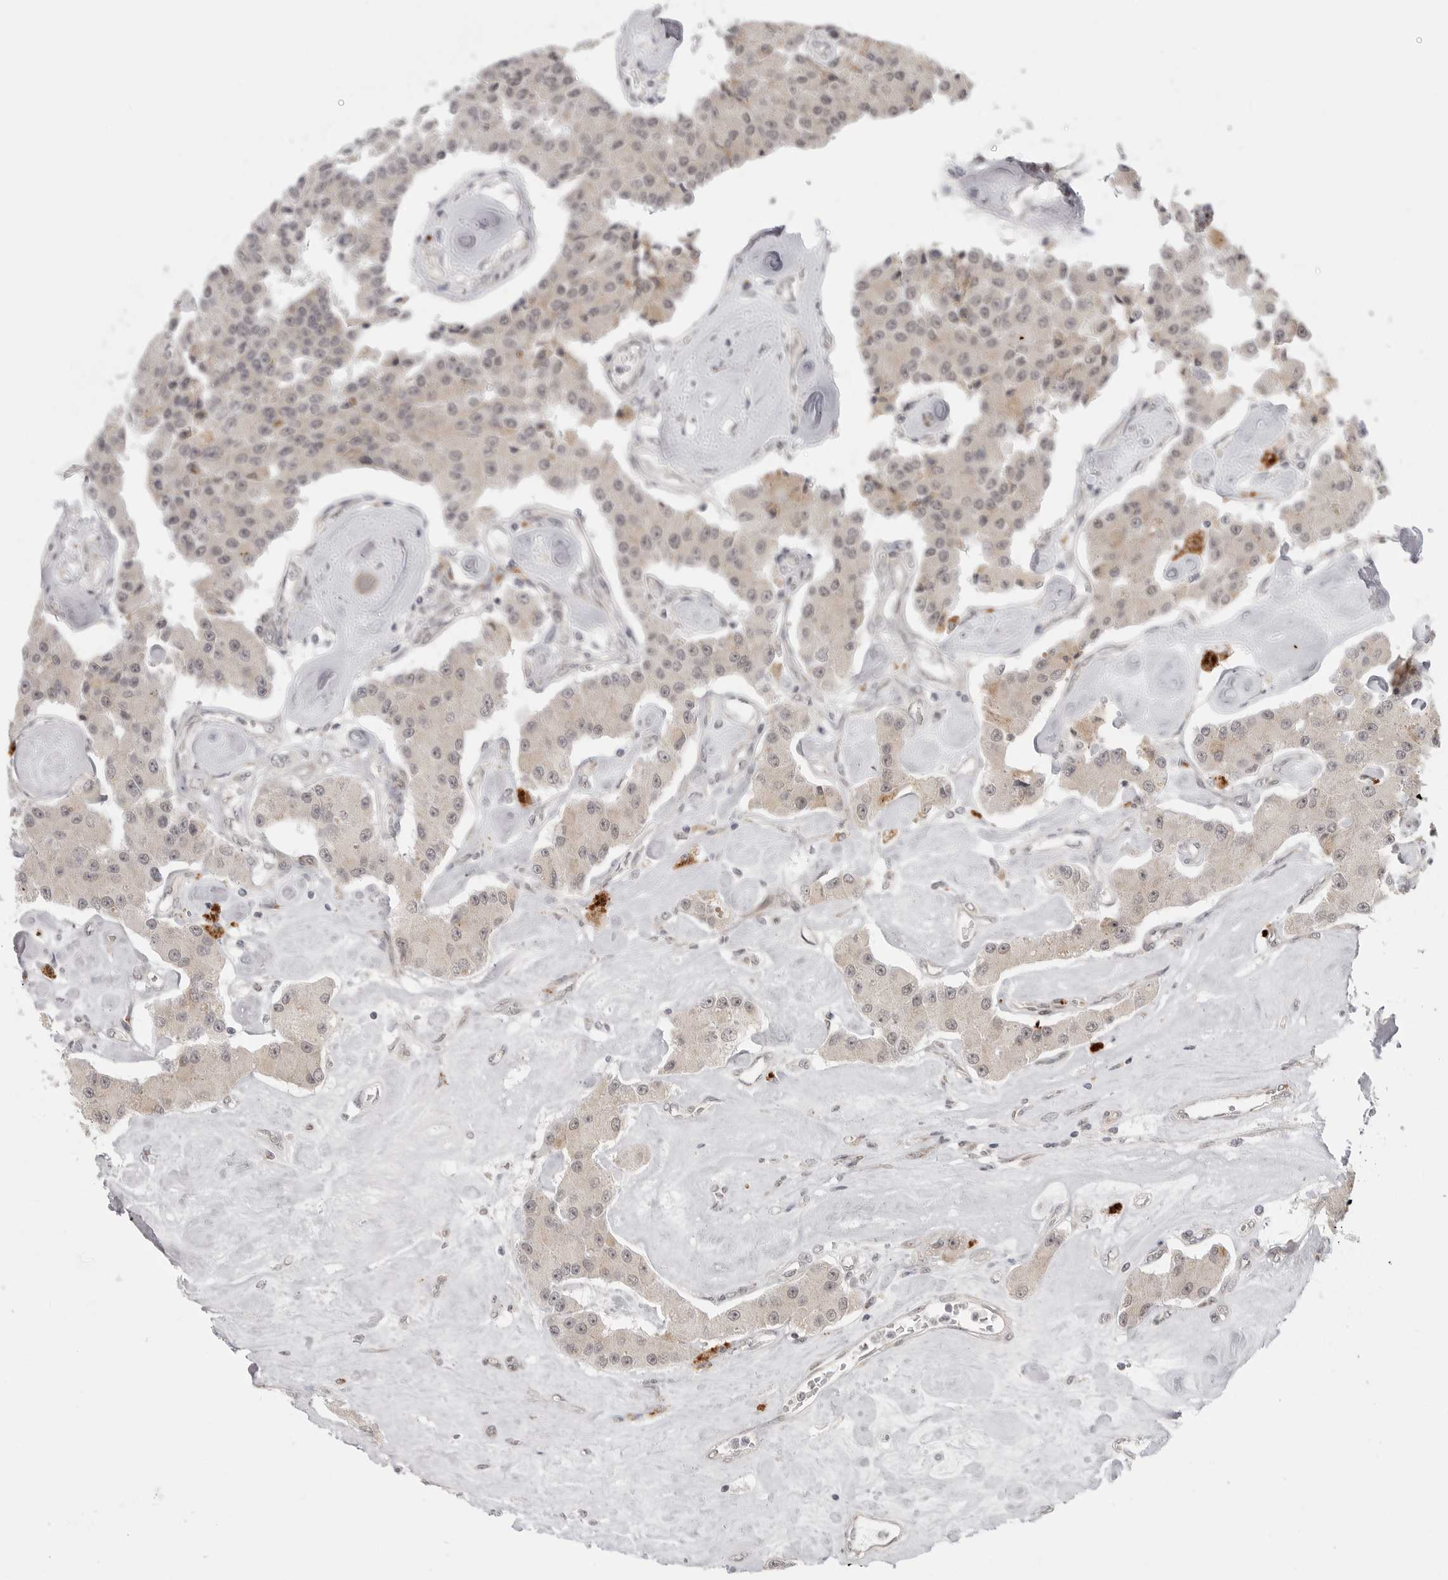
{"staining": {"intensity": "weak", "quantity": "<25%", "location": "cytoplasmic/membranous"}, "tissue": "carcinoid", "cell_type": "Tumor cells", "image_type": "cancer", "snomed": [{"axis": "morphology", "description": "Carcinoid, malignant, NOS"}, {"axis": "topography", "description": "Pancreas"}], "caption": "The IHC micrograph has no significant staining in tumor cells of carcinoid tissue.", "gene": "KALRN", "patient": {"sex": "male", "age": 41}}